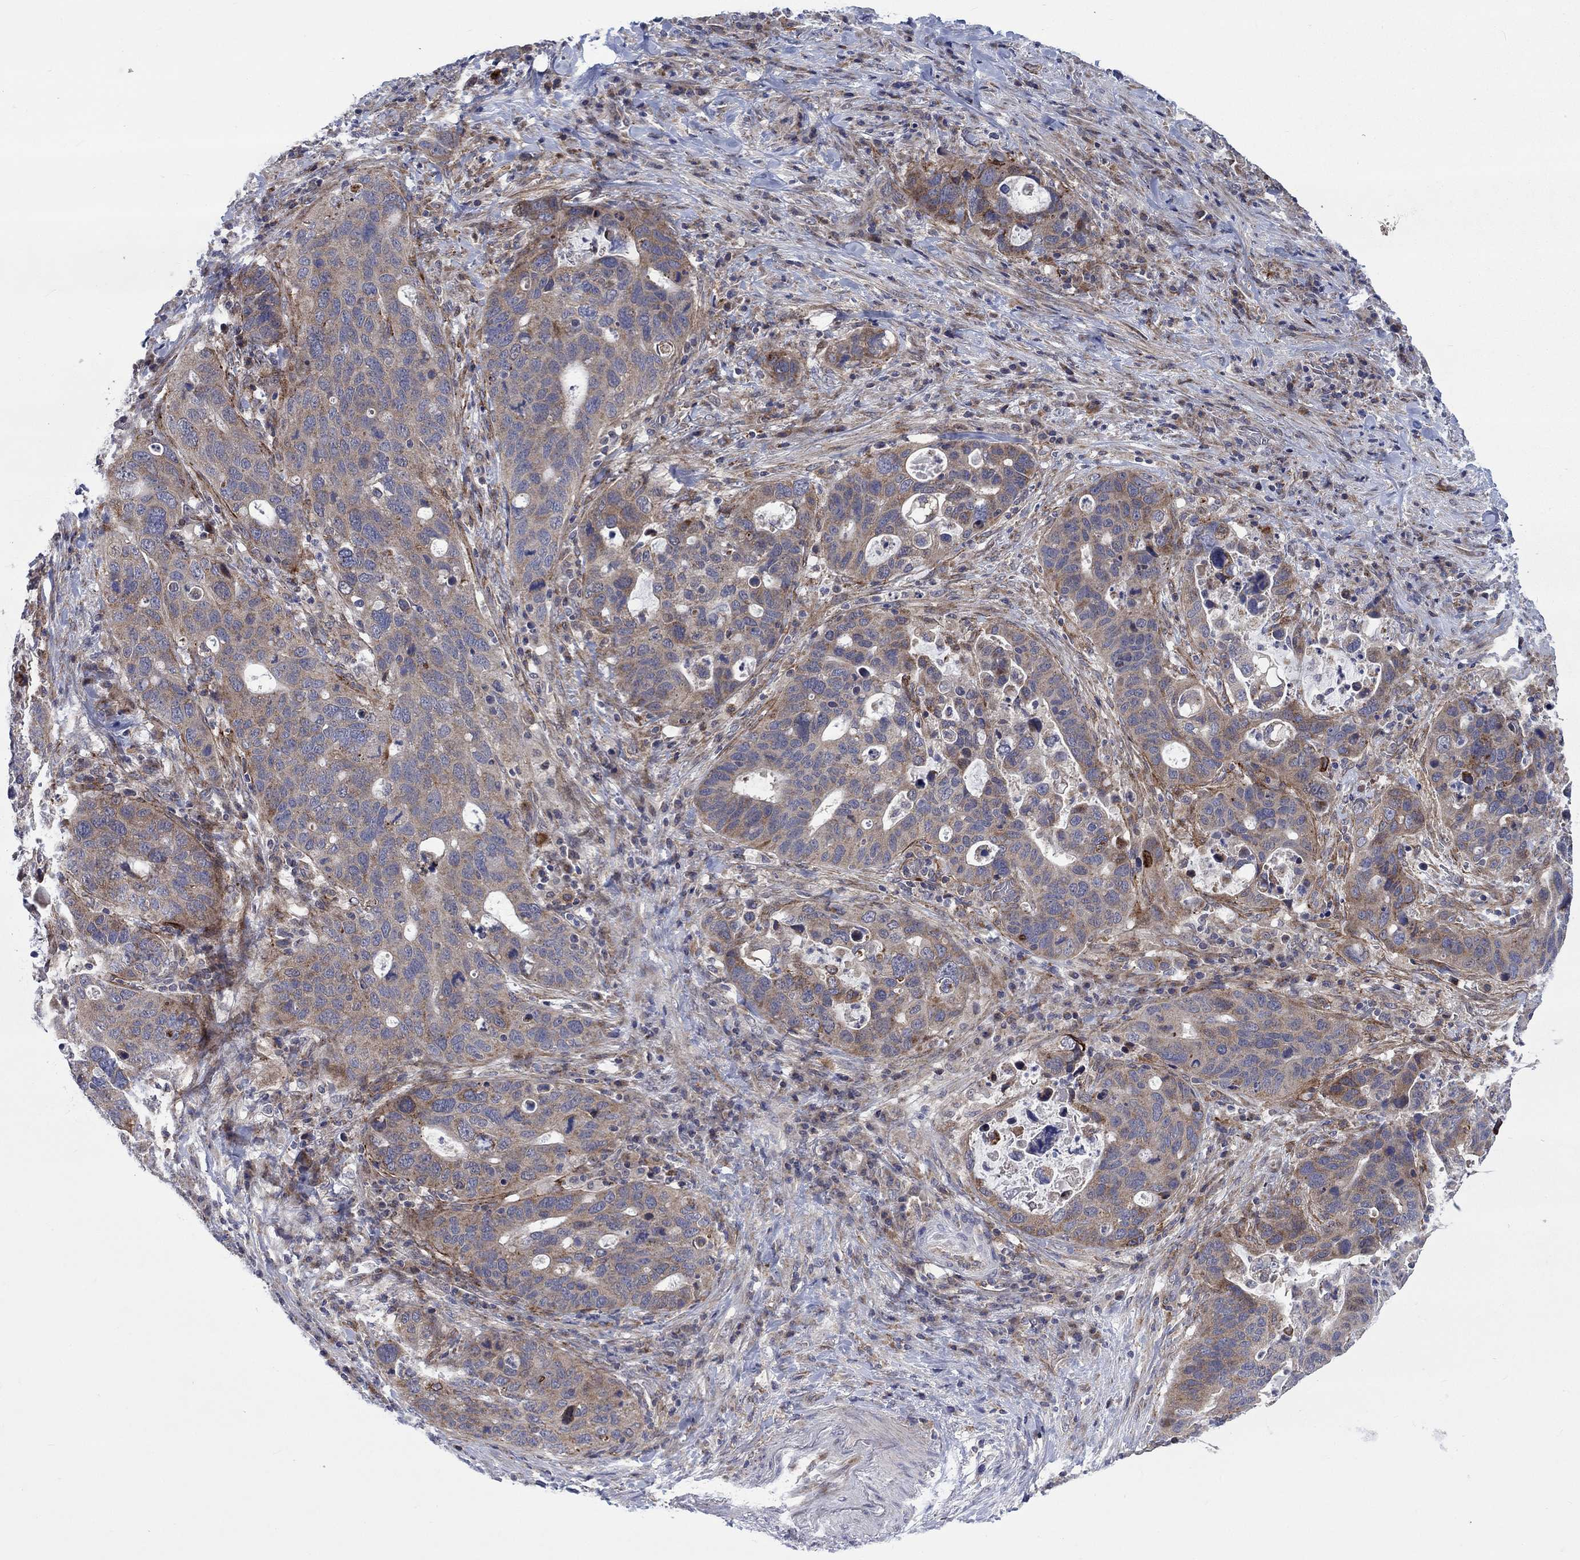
{"staining": {"intensity": "moderate", "quantity": ">75%", "location": "cytoplasmic/membranous"}, "tissue": "stomach cancer", "cell_type": "Tumor cells", "image_type": "cancer", "snomed": [{"axis": "morphology", "description": "Adenocarcinoma, NOS"}, {"axis": "topography", "description": "Stomach"}], "caption": "Stomach adenocarcinoma stained with a brown dye displays moderate cytoplasmic/membranous positive staining in approximately >75% of tumor cells.", "gene": "SLC35F2", "patient": {"sex": "male", "age": 54}}